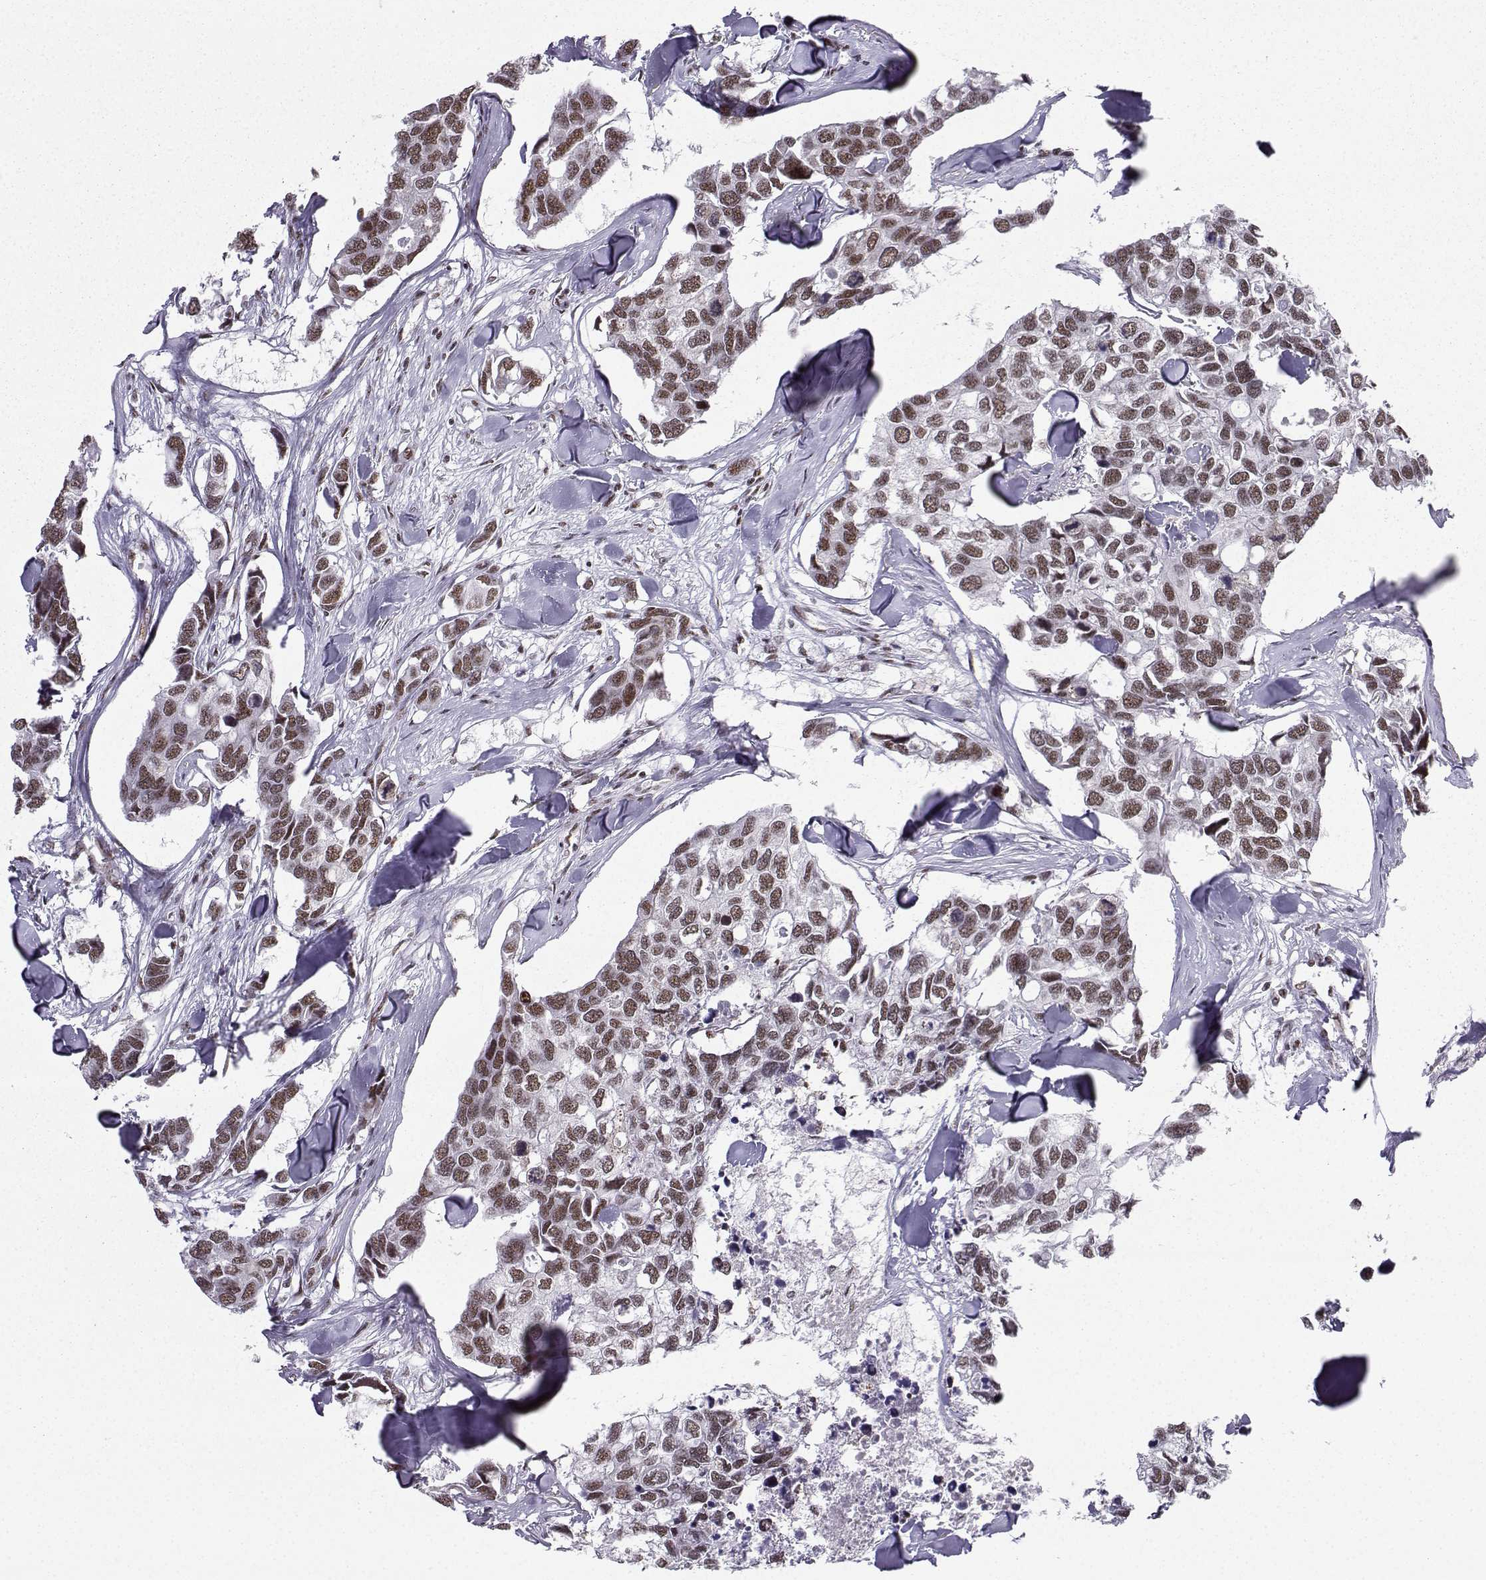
{"staining": {"intensity": "strong", "quantity": "25%-75%", "location": "nuclear"}, "tissue": "breast cancer", "cell_type": "Tumor cells", "image_type": "cancer", "snomed": [{"axis": "morphology", "description": "Duct carcinoma"}, {"axis": "topography", "description": "Breast"}], "caption": "Strong nuclear positivity is identified in about 25%-75% of tumor cells in breast cancer (intraductal carcinoma).", "gene": "SNRPB2", "patient": {"sex": "female", "age": 83}}